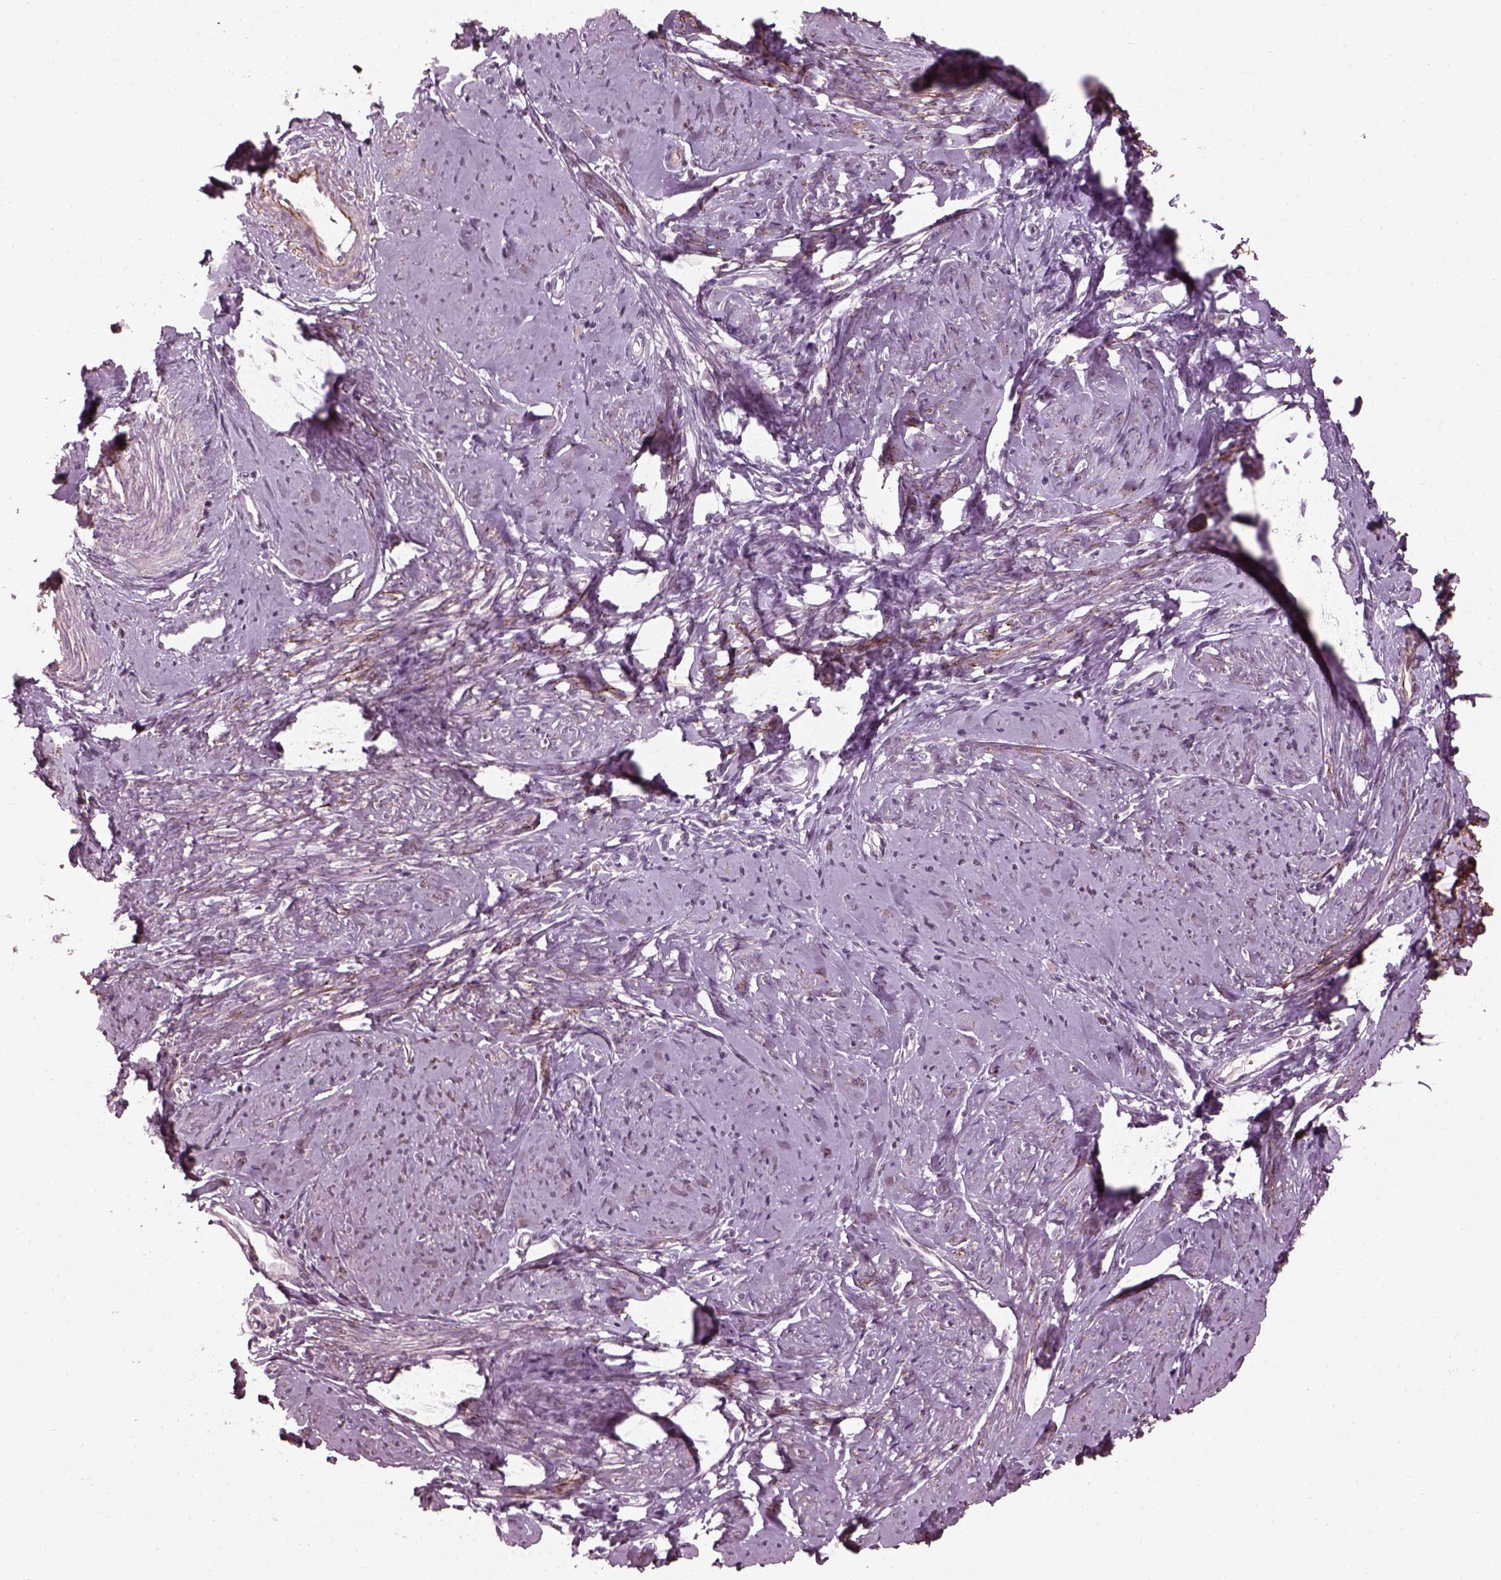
{"staining": {"intensity": "negative", "quantity": "none", "location": "none"}, "tissue": "smooth muscle", "cell_type": "Smooth muscle cells", "image_type": "normal", "snomed": [{"axis": "morphology", "description": "Normal tissue, NOS"}, {"axis": "topography", "description": "Smooth muscle"}], "caption": "A photomicrograph of human smooth muscle is negative for staining in smooth muscle cells. (DAB (3,3'-diaminobenzidine) immunohistochemistry (IHC) with hematoxylin counter stain).", "gene": "EFEMP1", "patient": {"sex": "female", "age": 48}}